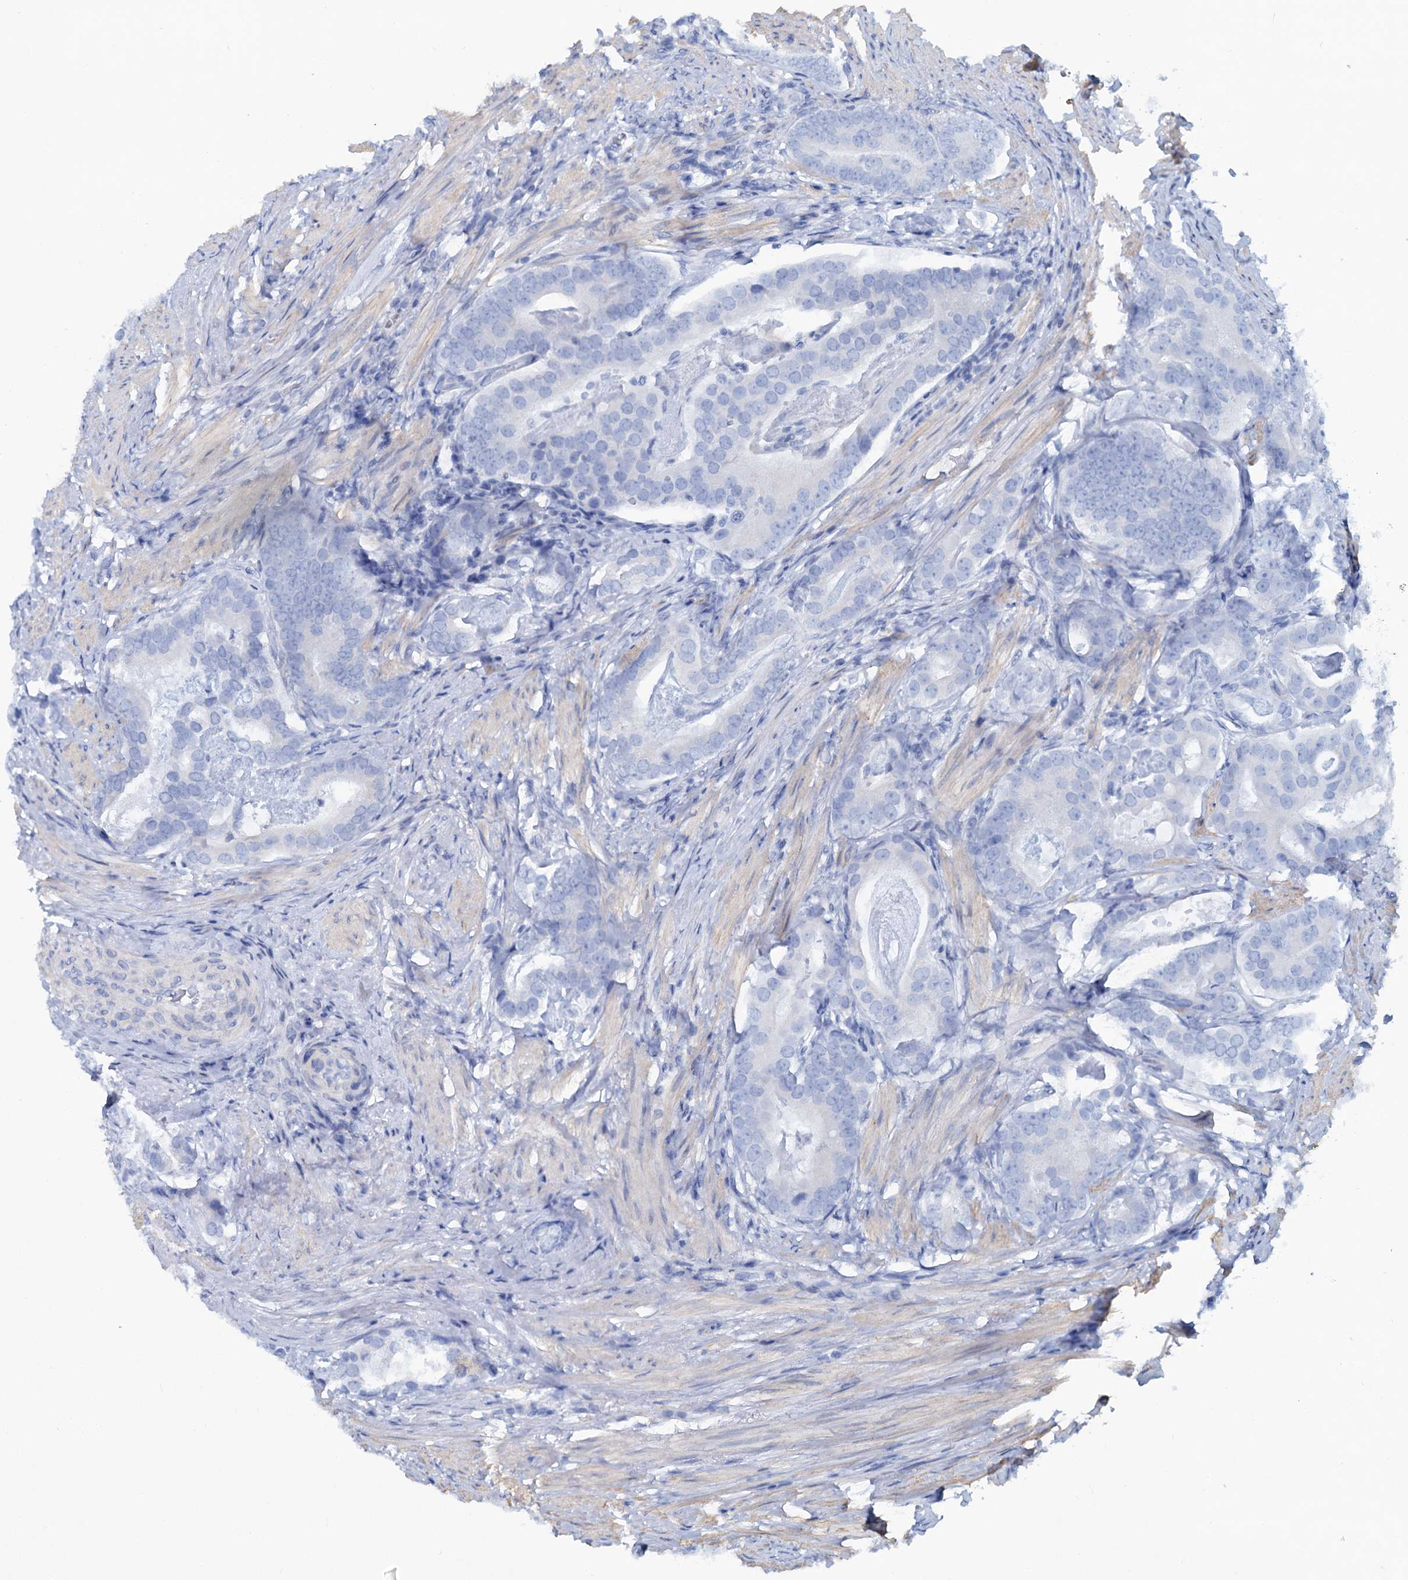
{"staining": {"intensity": "negative", "quantity": "none", "location": "none"}, "tissue": "prostate cancer", "cell_type": "Tumor cells", "image_type": "cancer", "snomed": [{"axis": "morphology", "description": "Adenocarcinoma, Low grade"}, {"axis": "topography", "description": "Prostate"}], "caption": "DAB immunohistochemical staining of prostate cancer exhibits no significant expression in tumor cells.", "gene": "SLC1A3", "patient": {"sex": "male", "age": 71}}